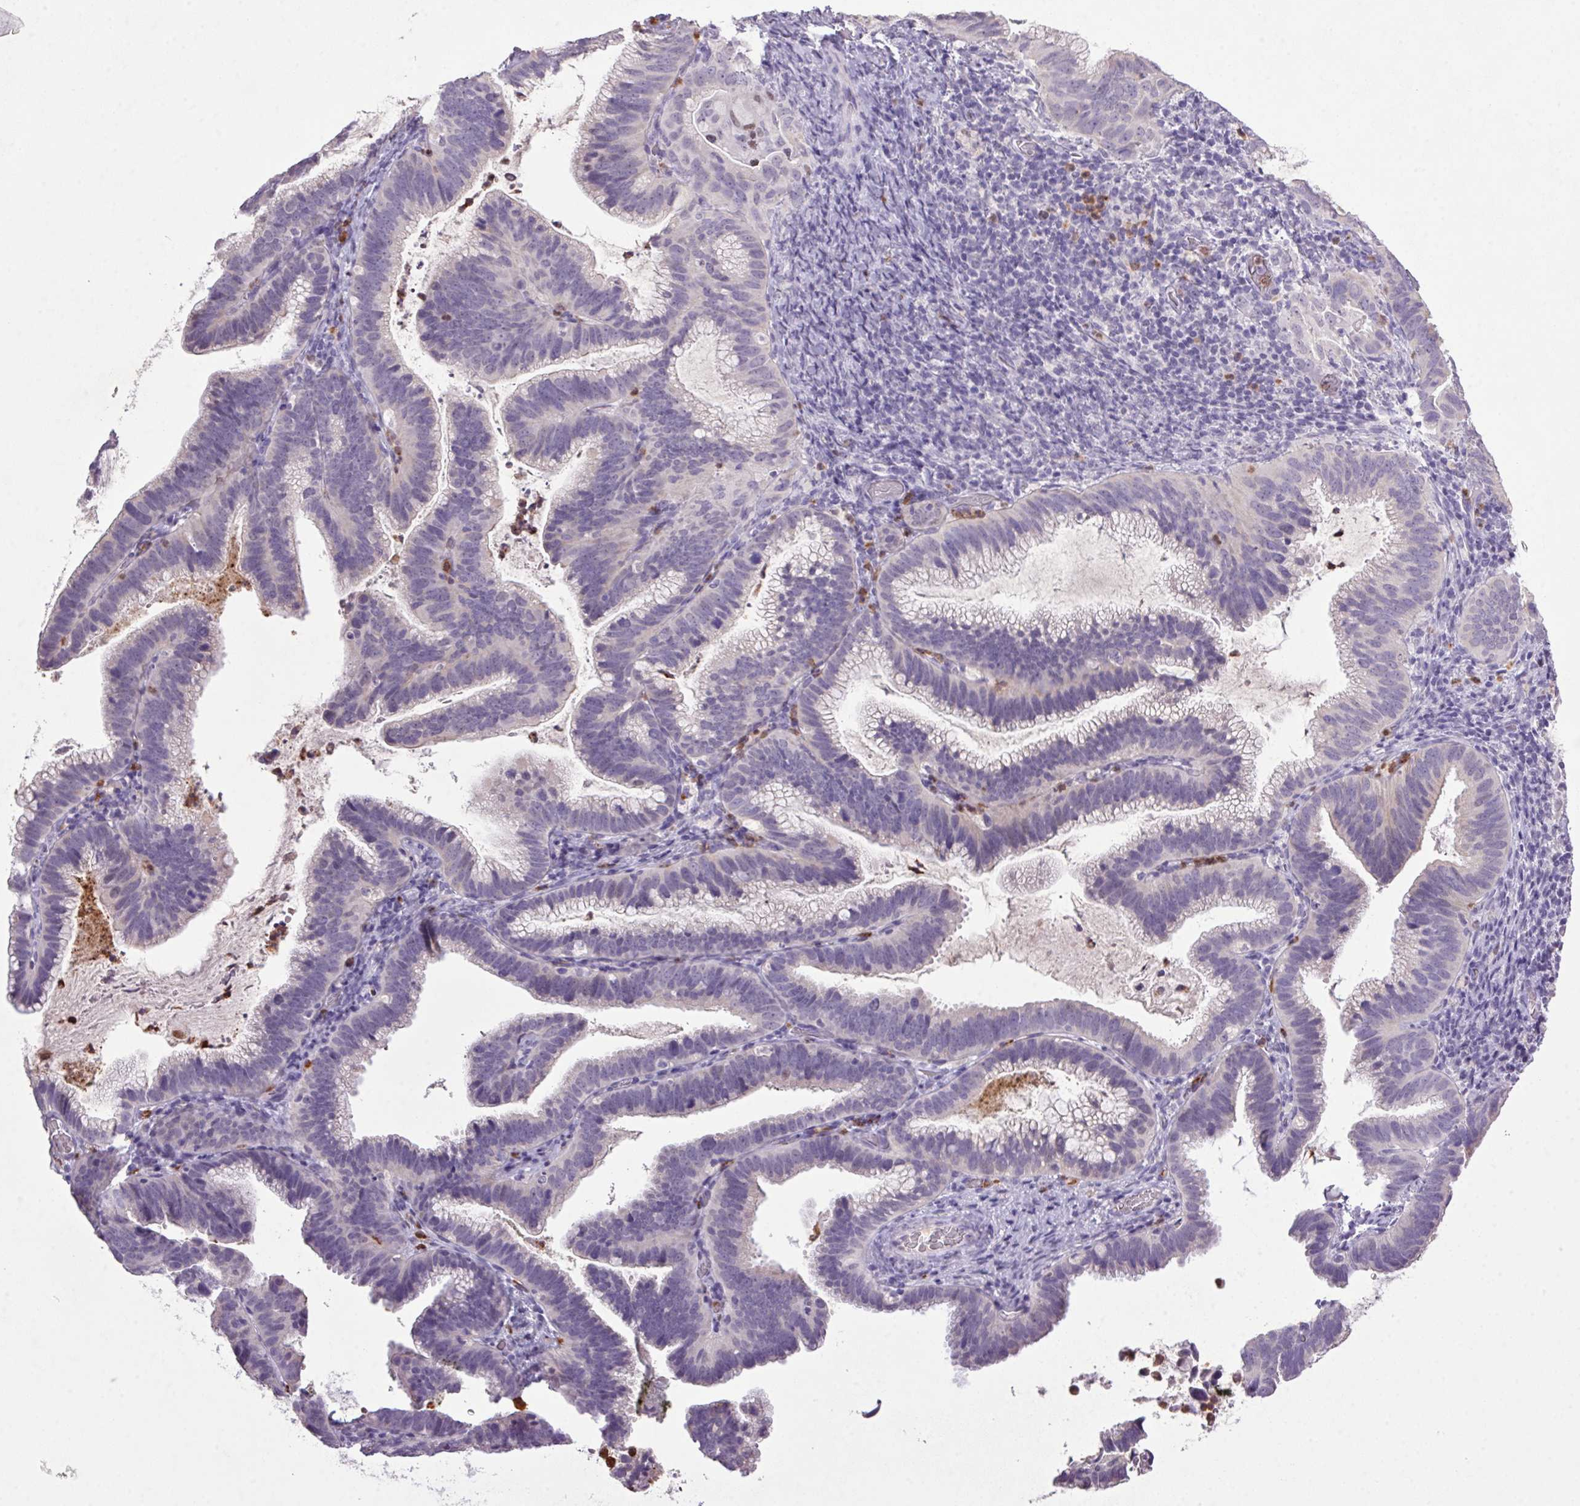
{"staining": {"intensity": "negative", "quantity": "none", "location": "none"}, "tissue": "cervical cancer", "cell_type": "Tumor cells", "image_type": "cancer", "snomed": [{"axis": "morphology", "description": "Adenocarcinoma, NOS"}, {"axis": "topography", "description": "Cervix"}], "caption": "Immunohistochemical staining of human cervical adenocarcinoma reveals no significant expression in tumor cells.", "gene": "TRDN", "patient": {"sex": "female", "age": 61}}